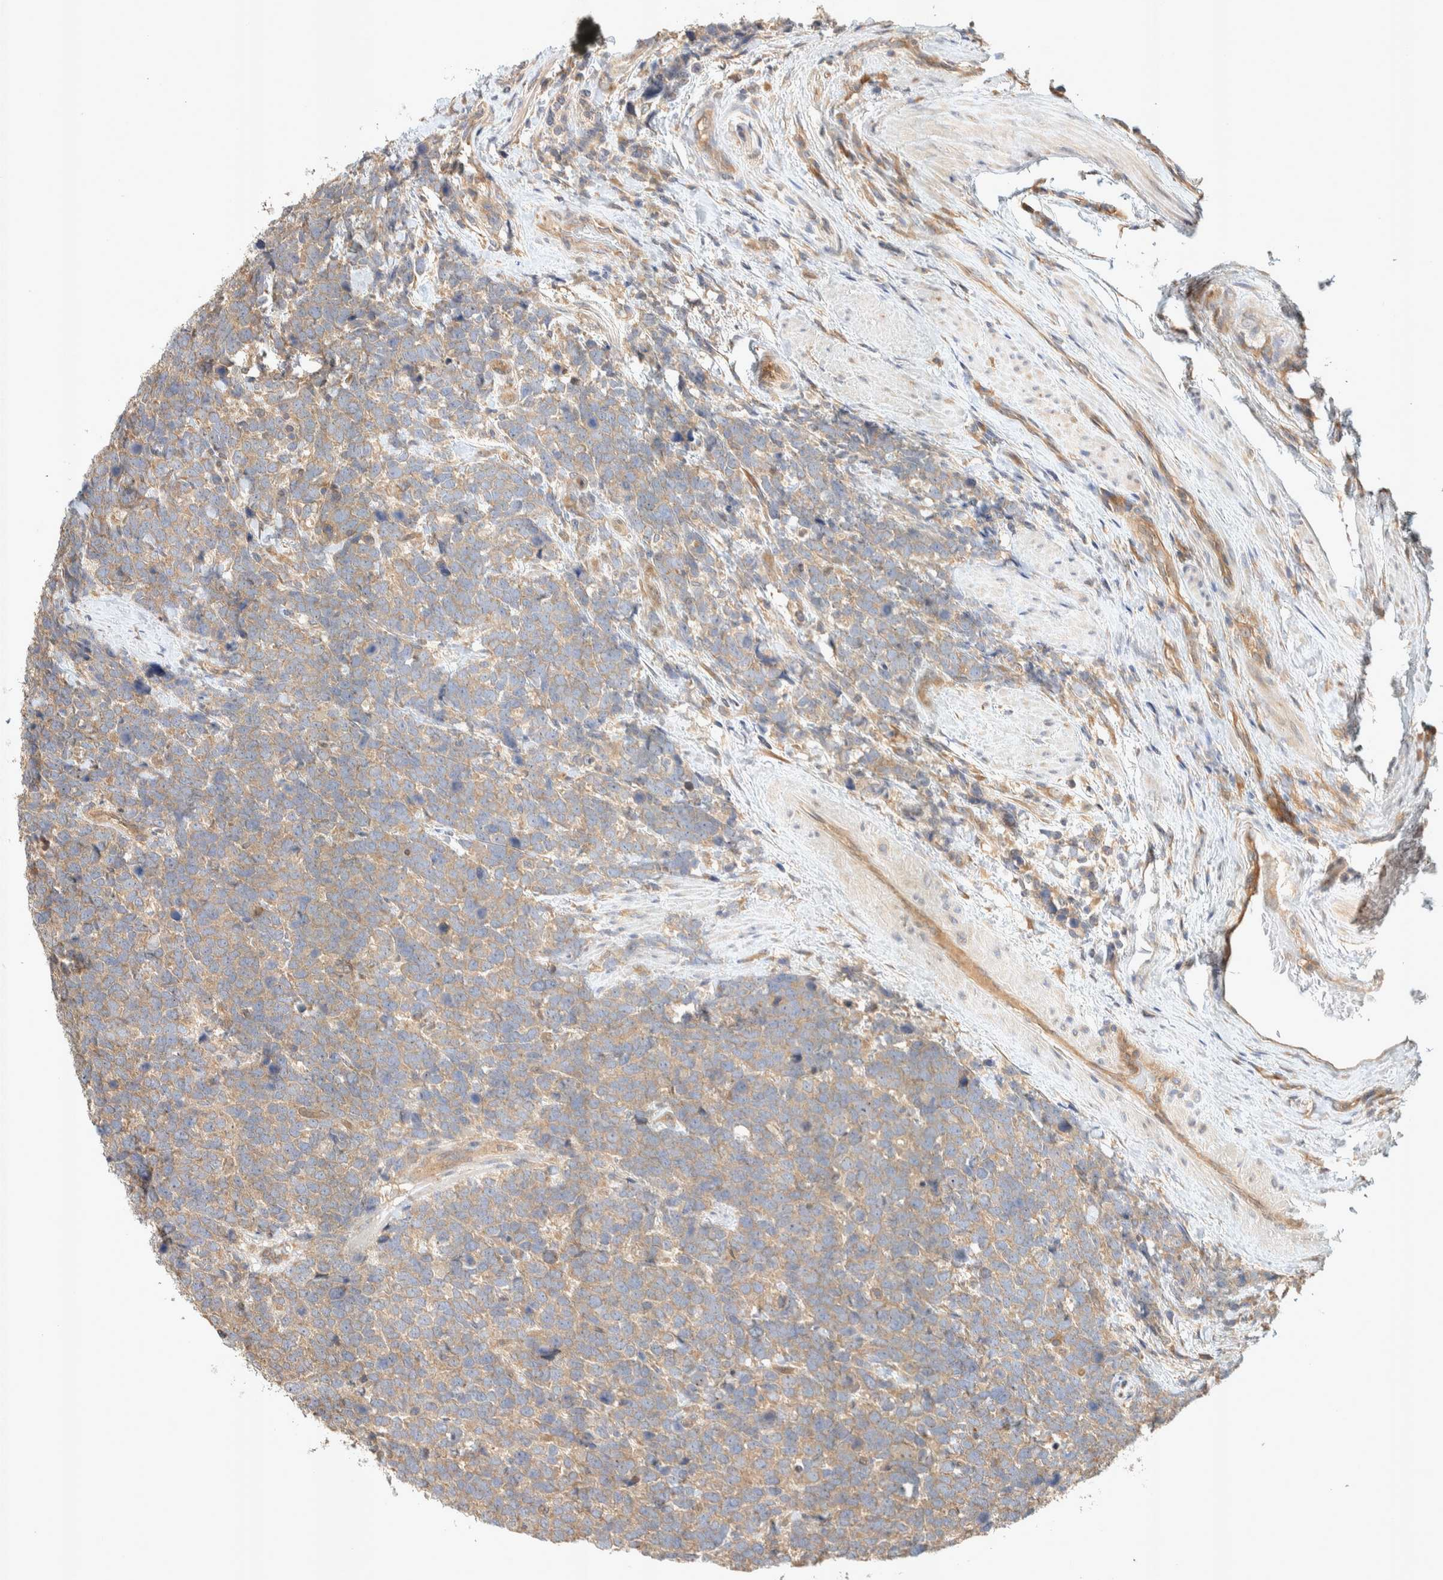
{"staining": {"intensity": "weak", "quantity": ">75%", "location": "cytoplasmic/membranous"}, "tissue": "urothelial cancer", "cell_type": "Tumor cells", "image_type": "cancer", "snomed": [{"axis": "morphology", "description": "Urothelial carcinoma, High grade"}, {"axis": "topography", "description": "Urinary bladder"}], "caption": "Immunohistochemistry photomicrograph of neoplastic tissue: urothelial cancer stained using immunohistochemistry reveals low levels of weak protein expression localized specifically in the cytoplasmic/membranous of tumor cells, appearing as a cytoplasmic/membranous brown color.", "gene": "PXK", "patient": {"sex": "female", "age": 82}}